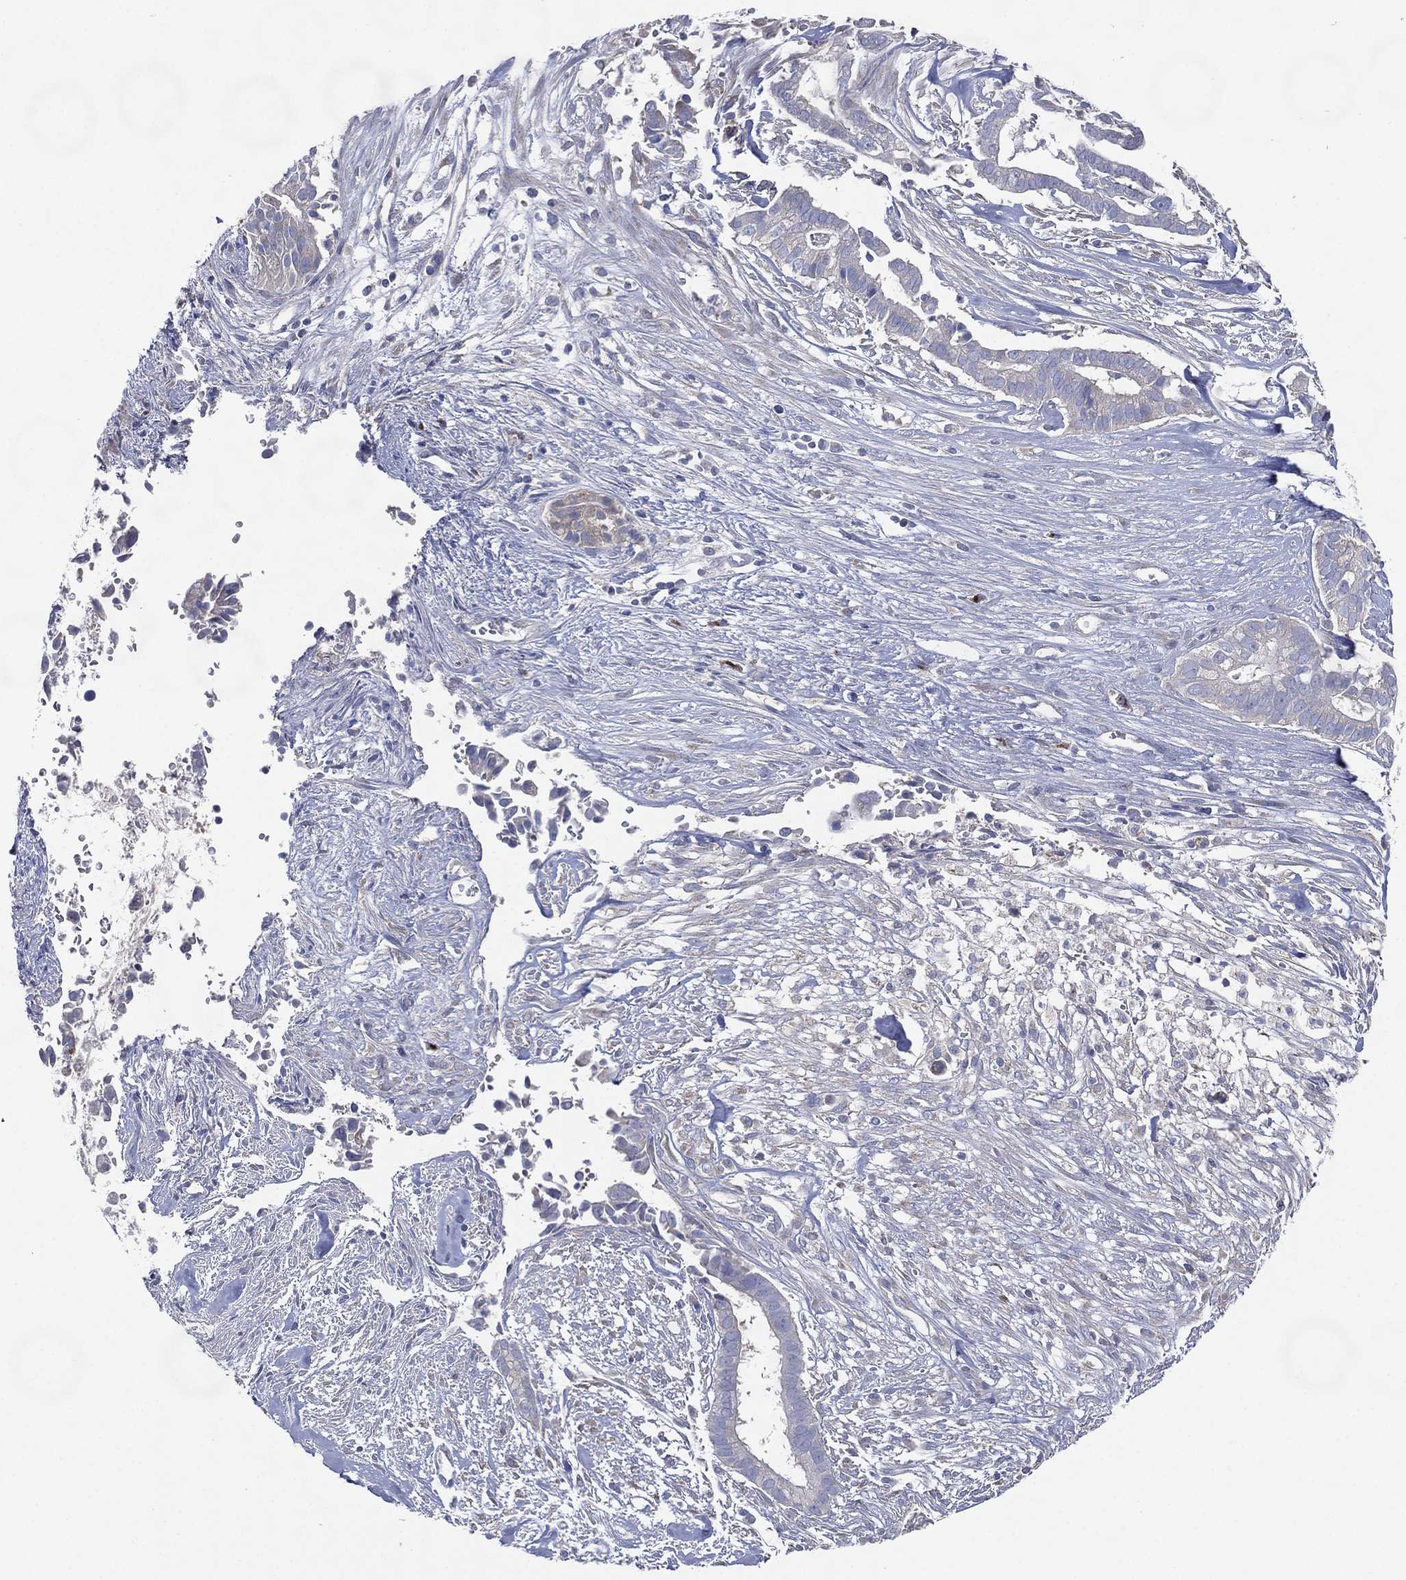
{"staining": {"intensity": "negative", "quantity": "none", "location": "none"}, "tissue": "pancreatic cancer", "cell_type": "Tumor cells", "image_type": "cancer", "snomed": [{"axis": "morphology", "description": "Adenocarcinoma, NOS"}, {"axis": "topography", "description": "Pancreas"}], "caption": "IHC of pancreatic cancer exhibits no staining in tumor cells.", "gene": "ATP8A2", "patient": {"sex": "male", "age": 61}}